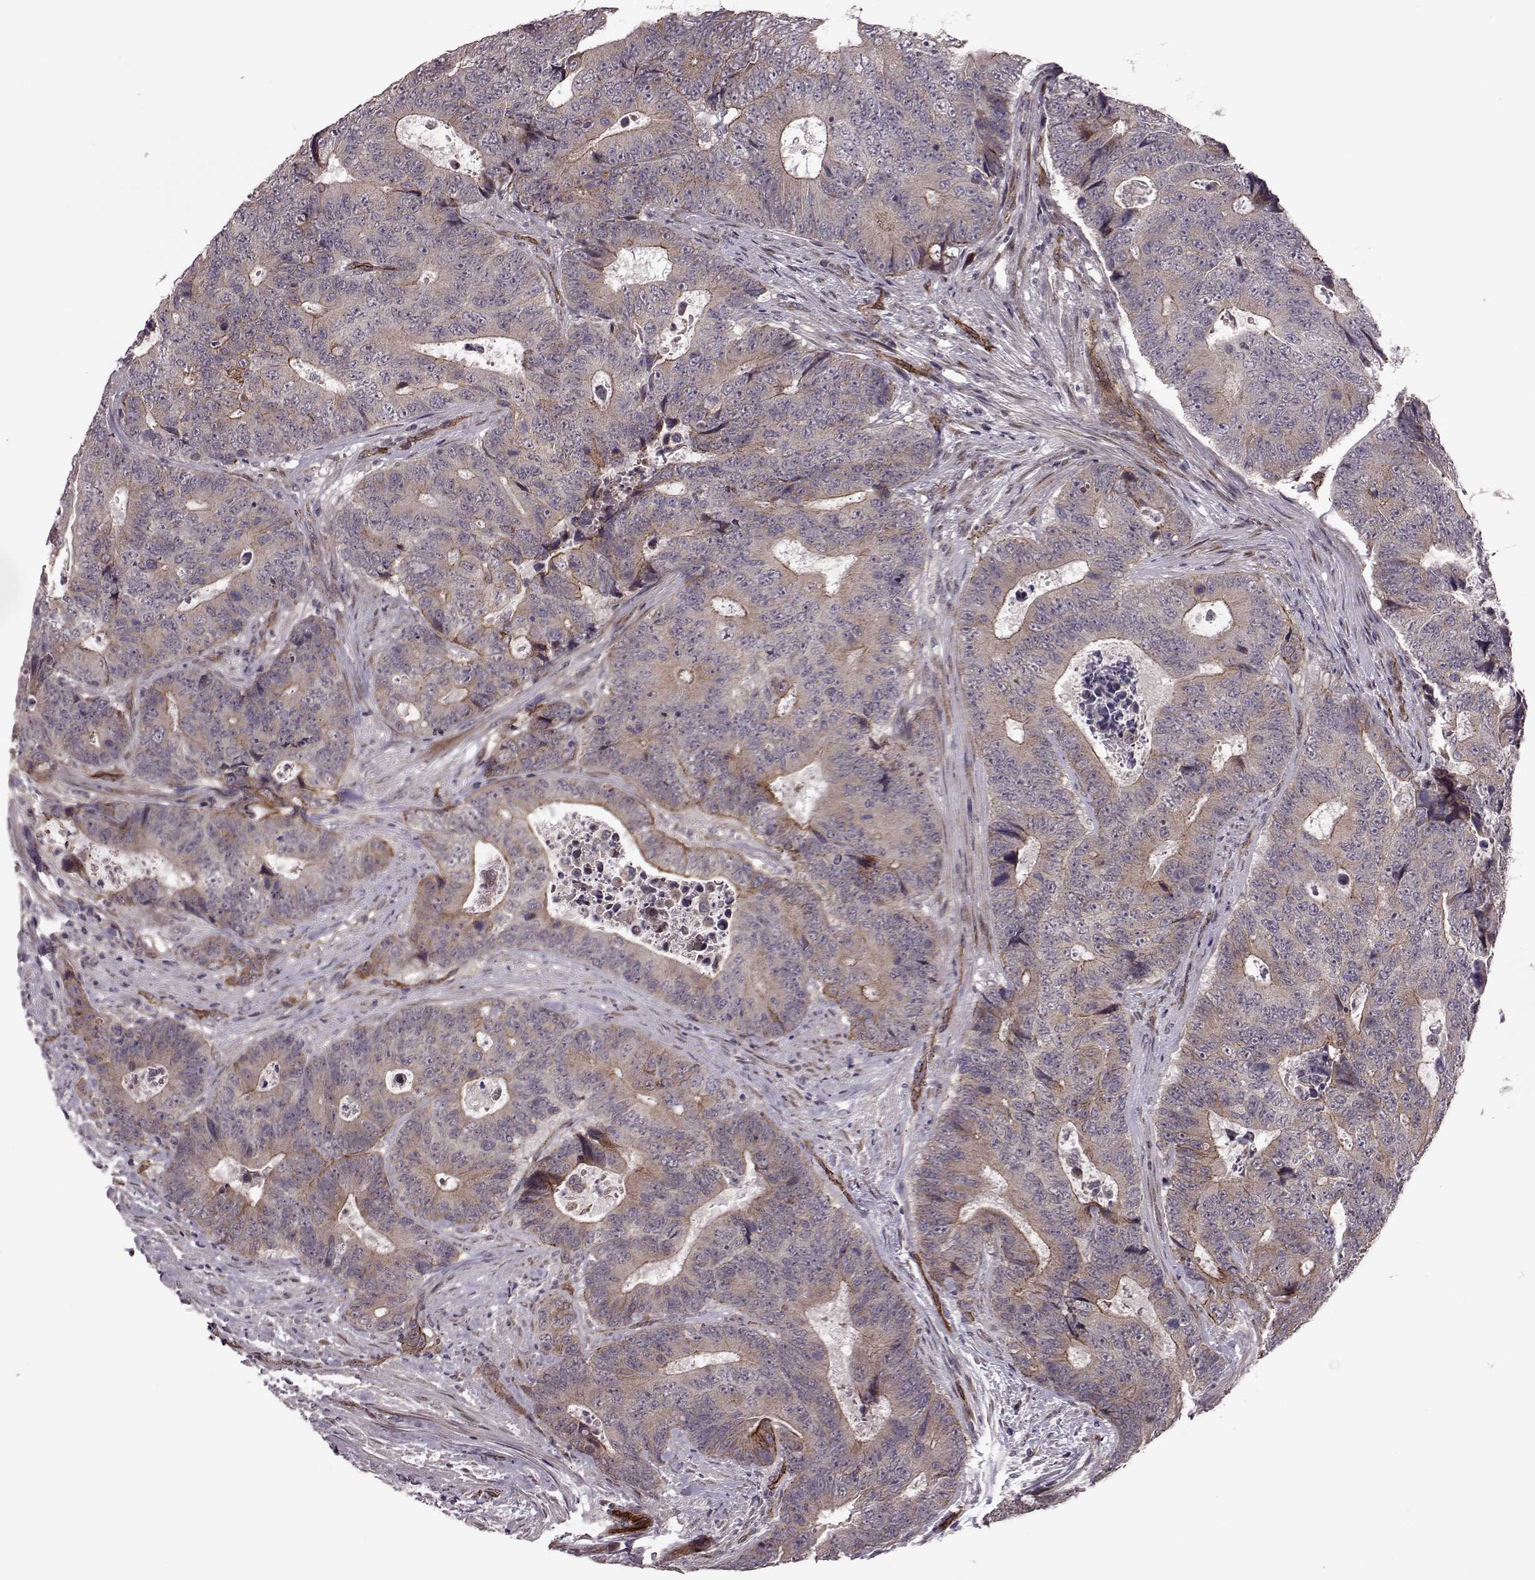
{"staining": {"intensity": "moderate", "quantity": "<25%", "location": "cytoplasmic/membranous"}, "tissue": "colorectal cancer", "cell_type": "Tumor cells", "image_type": "cancer", "snomed": [{"axis": "morphology", "description": "Adenocarcinoma, NOS"}, {"axis": "topography", "description": "Colon"}], "caption": "Colorectal adenocarcinoma tissue reveals moderate cytoplasmic/membranous positivity in about <25% of tumor cells", "gene": "SYNPO", "patient": {"sex": "female", "age": 48}}